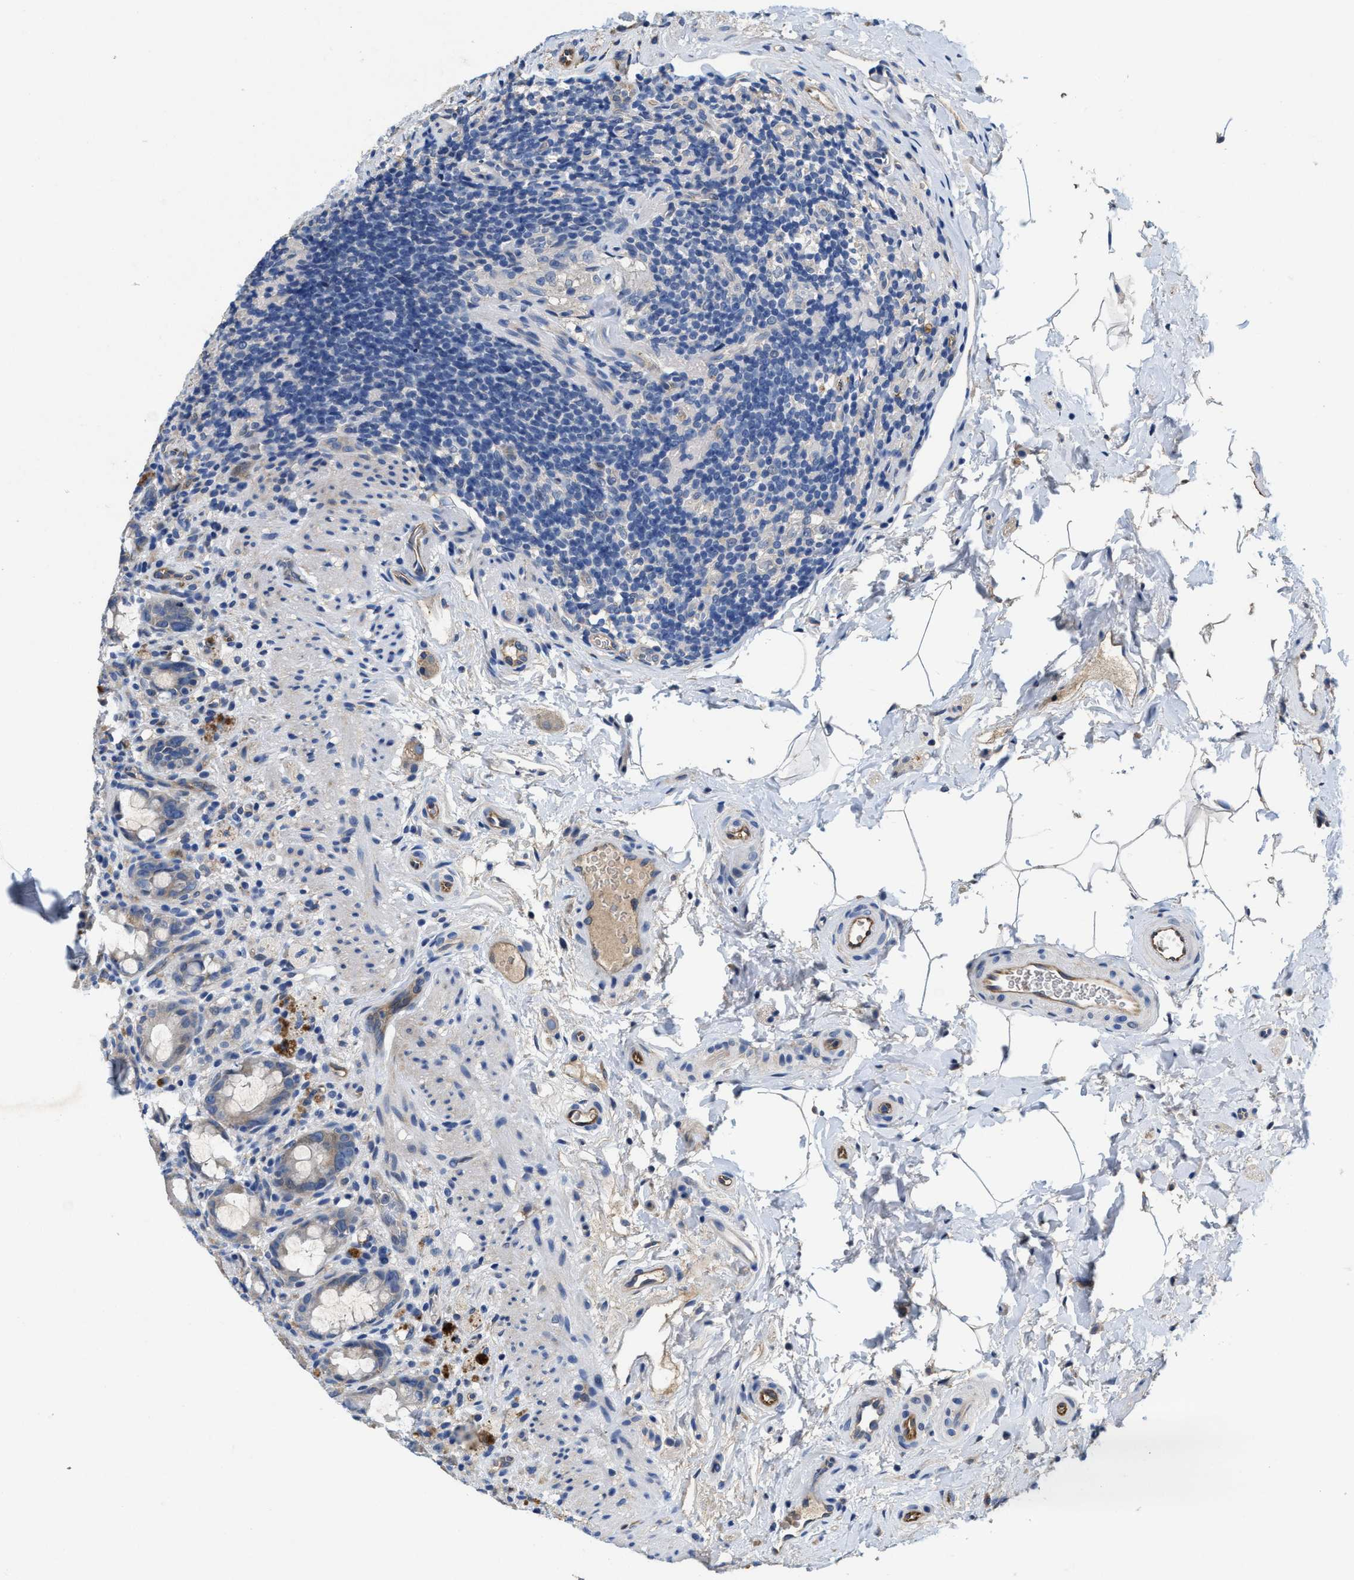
{"staining": {"intensity": "weak", "quantity": "25%-75%", "location": "cytoplasmic/membranous"}, "tissue": "rectum", "cell_type": "Glandular cells", "image_type": "normal", "snomed": [{"axis": "morphology", "description": "Normal tissue, NOS"}, {"axis": "topography", "description": "Rectum"}], "caption": "Brown immunohistochemical staining in normal rectum reveals weak cytoplasmic/membranous positivity in approximately 25%-75% of glandular cells. Ihc stains the protein of interest in brown and the nuclei are stained blue.", "gene": "PEG10", "patient": {"sex": "male", "age": 44}}